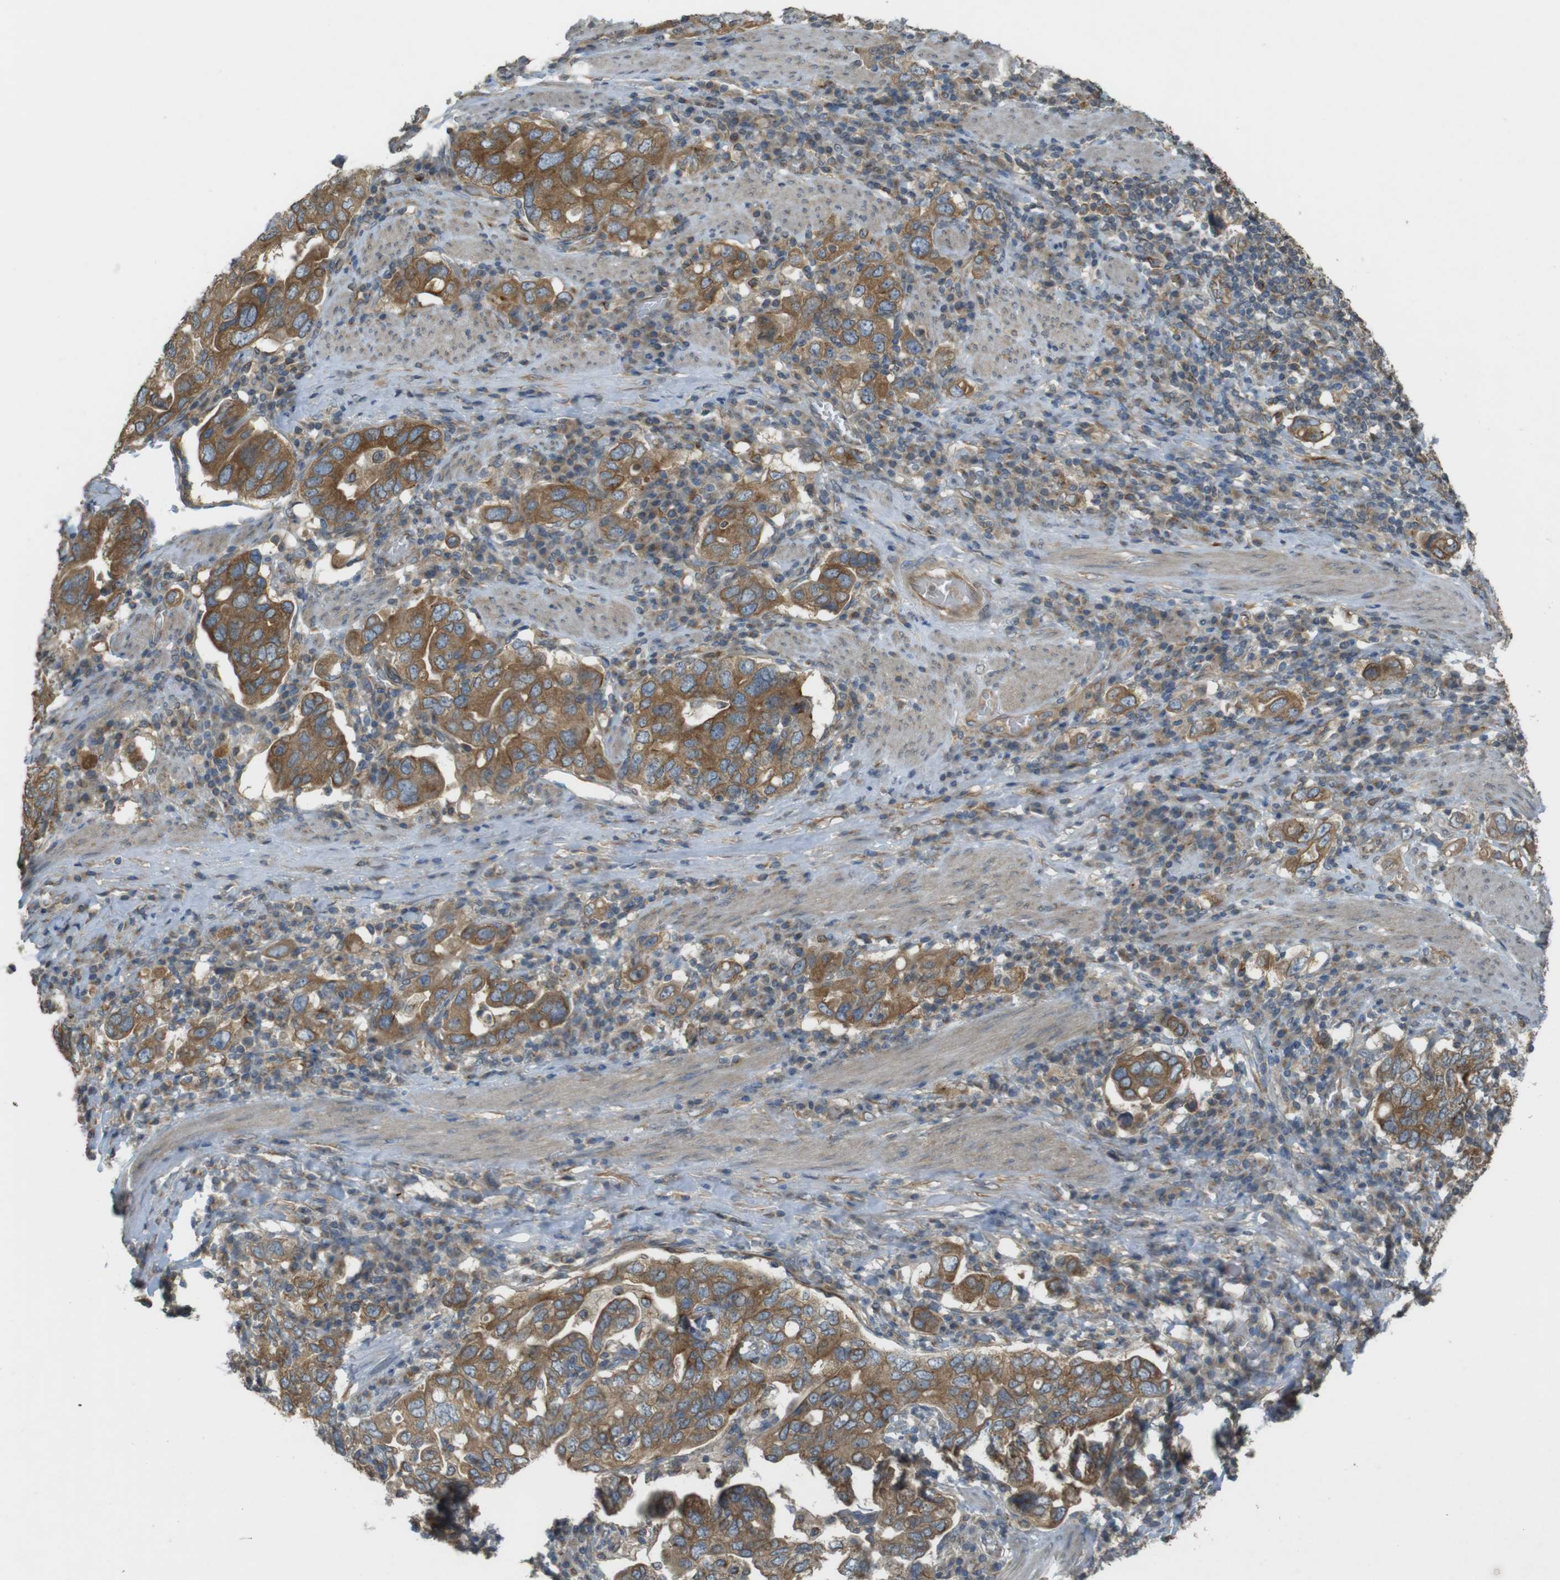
{"staining": {"intensity": "moderate", "quantity": ">75%", "location": "cytoplasmic/membranous"}, "tissue": "stomach cancer", "cell_type": "Tumor cells", "image_type": "cancer", "snomed": [{"axis": "morphology", "description": "Adenocarcinoma, NOS"}, {"axis": "topography", "description": "Stomach, upper"}], "caption": "DAB (3,3'-diaminobenzidine) immunohistochemical staining of human stomach cancer (adenocarcinoma) reveals moderate cytoplasmic/membranous protein staining in about >75% of tumor cells.", "gene": "KIF5B", "patient": {"sex": "male", "age": 62}}